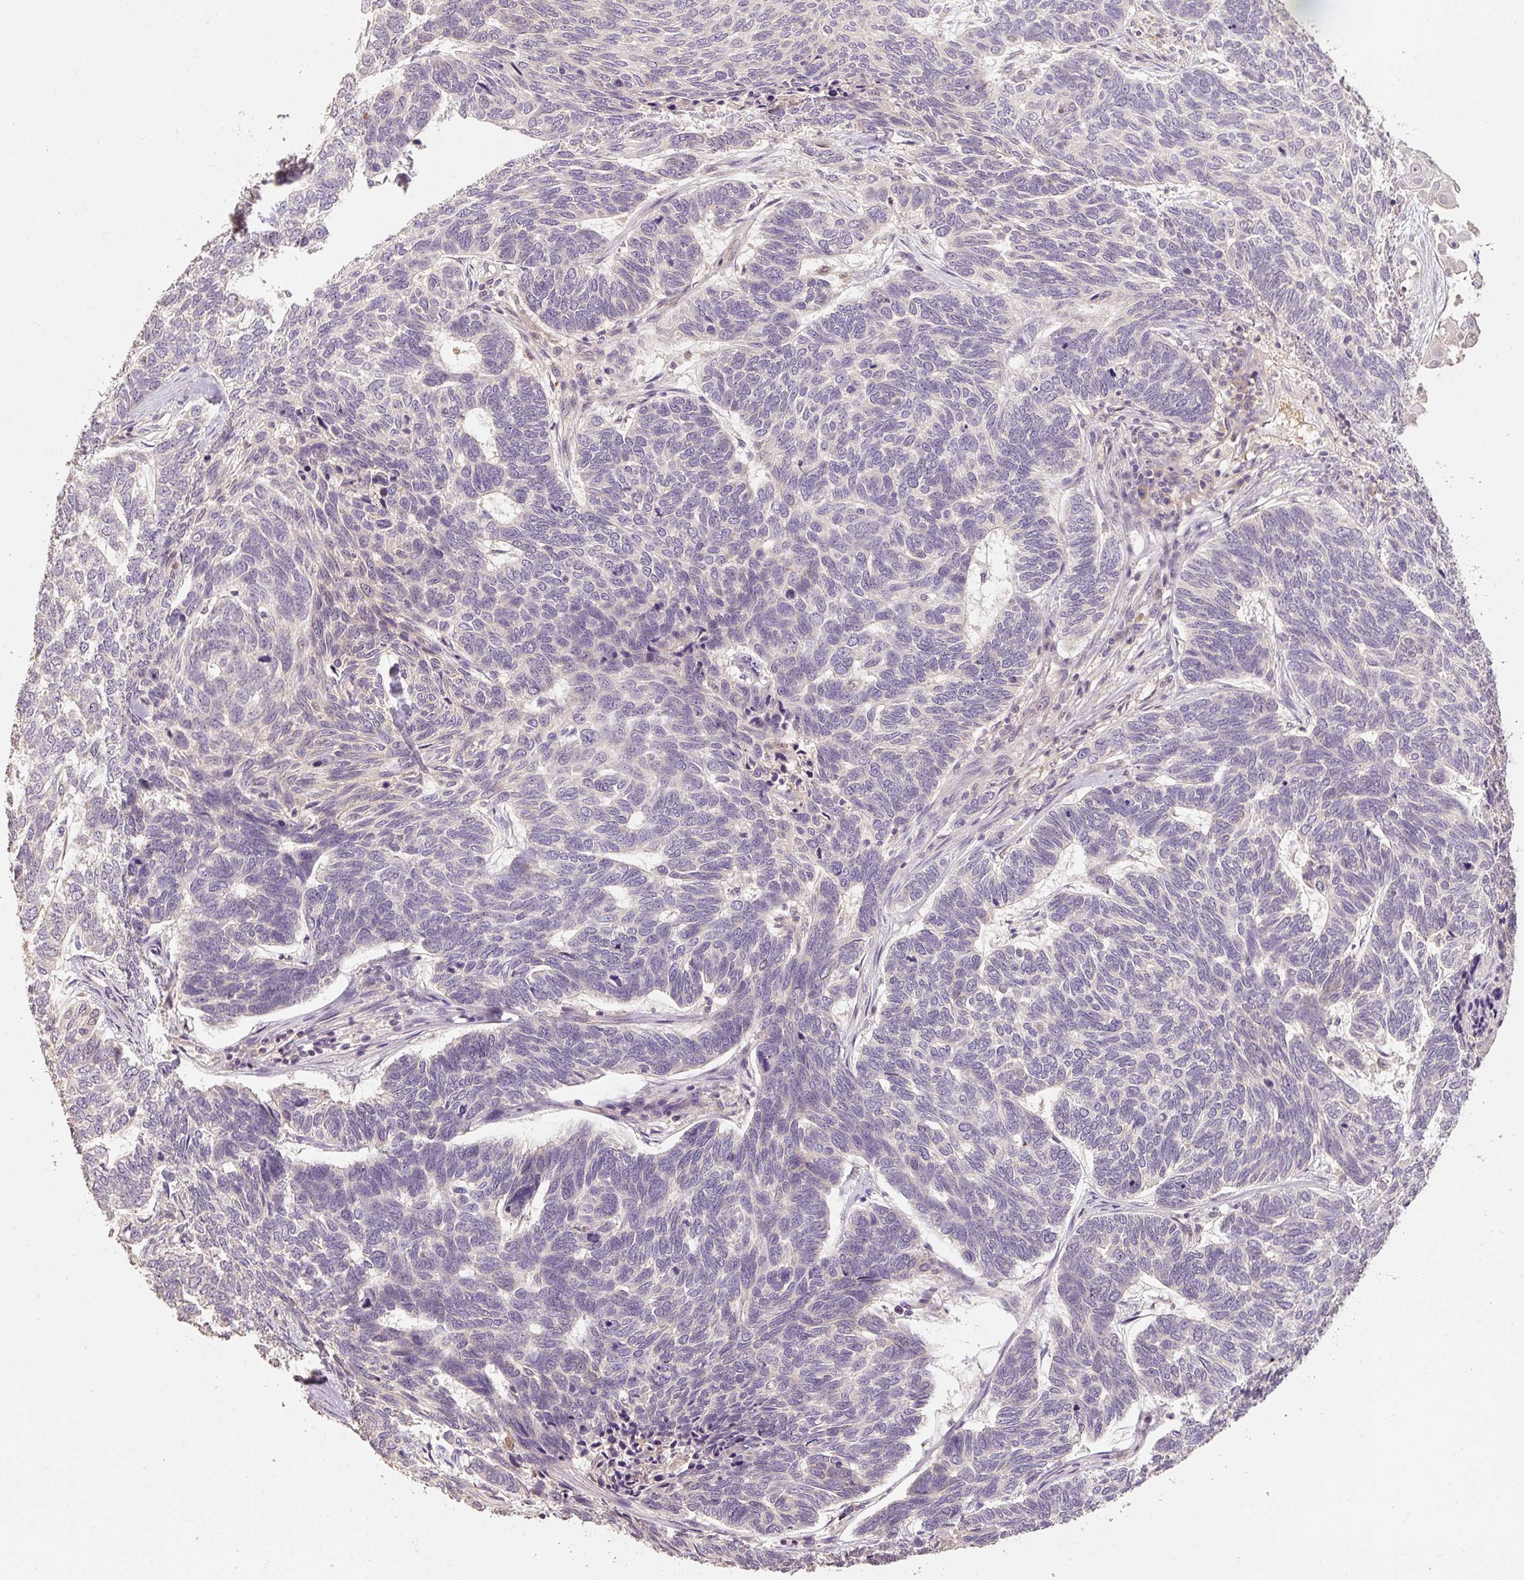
{"staining": {"intensity": "negative", "quantity": "none", "location": "none"}, "tissue": "skin cancer", "cell_type": "Tumor cells", "image_type": "cancer", "snomed": [{"axis": "morphology", "description": "Basal cell carcinoma"}, {"axis": "topography", "description": "Skin"}], "caption": "Immunohistochemical staining of human skin cancer (basal cell carcinoma) shows no significant staining in tumor cells.", "gene": "CFAP65", "patient": {"sex": "female", "age": 65}}